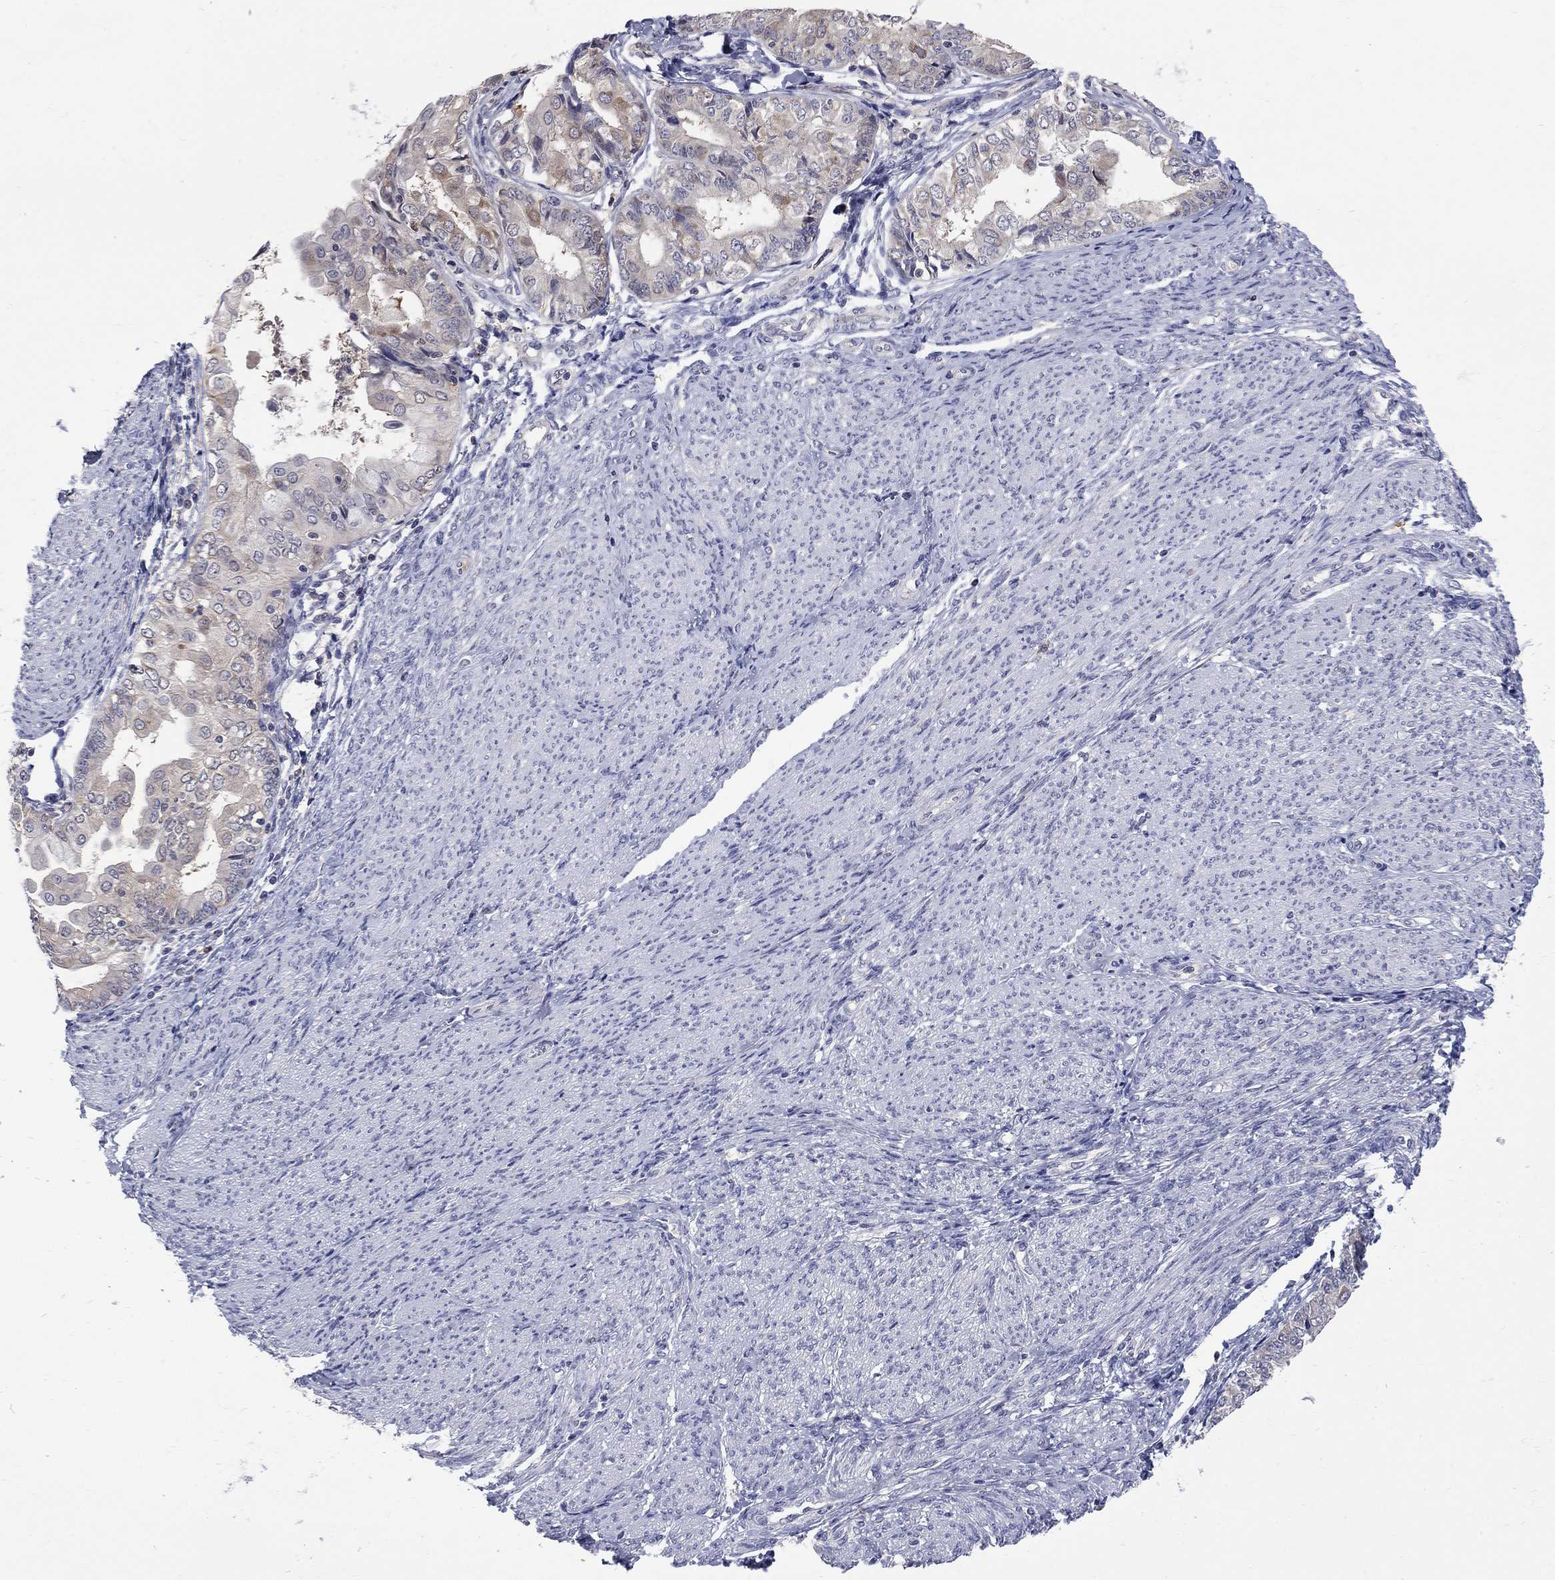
{"staining": {"intensity": "negative", "quantity": "none", "location": "none"}, "tissue": "endometrial cancer", "cell_type": "Tumor cells", "image_type": "cancer", "snomed": [{"axis": "morphology", "description": "Adenocarcinoma, NOS"}, {"axis": "topography", "description": "Endometrium"}], "caption": "Adenocarcinoma (endometrial) was stained to show a protein in brown. There is no significant expression in tumor cells.", "gene": "HKDC1", "patient": {"sex": "female", "age": 68}}